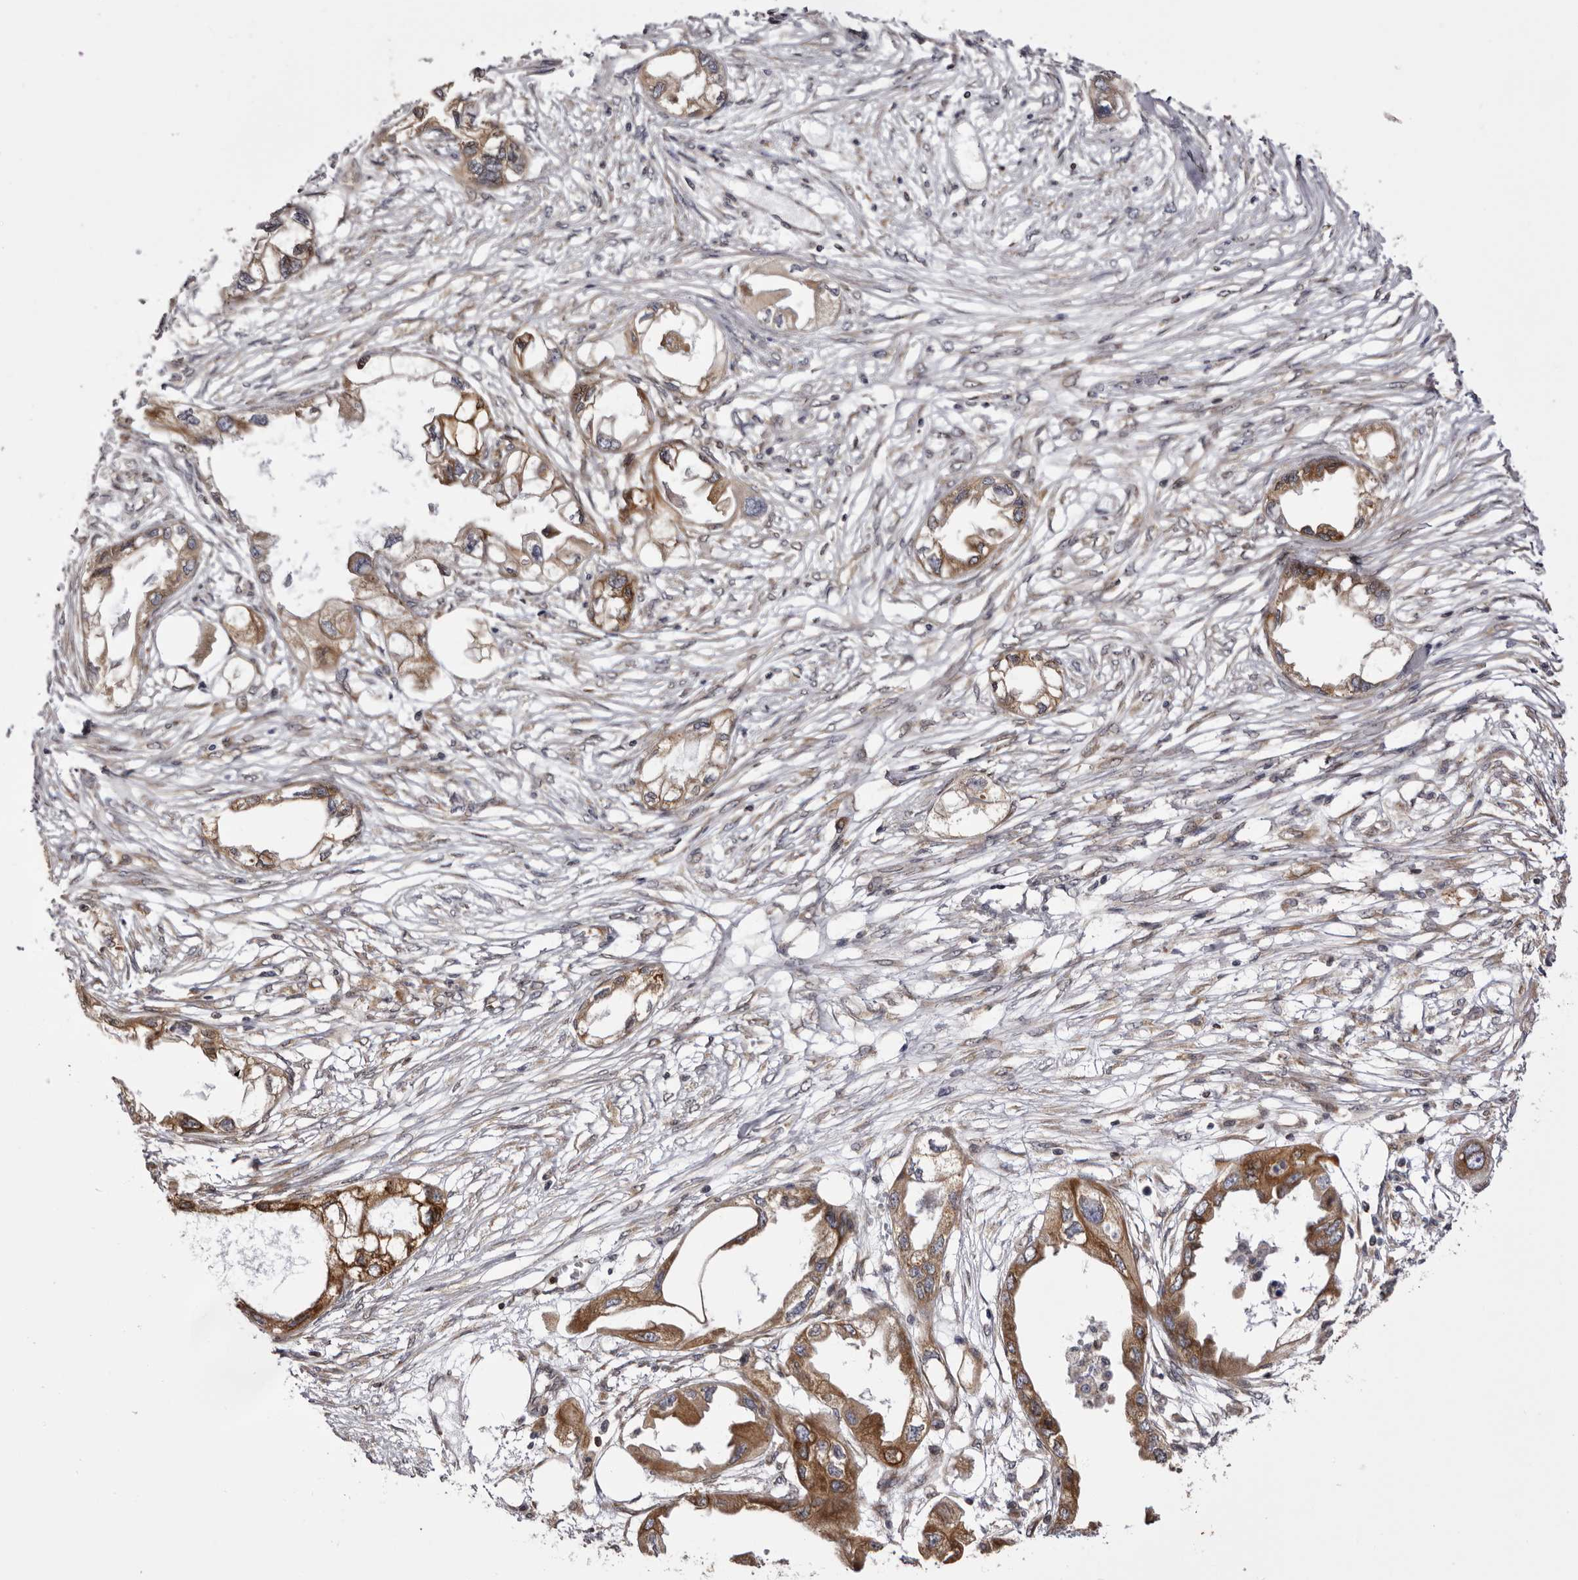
{"staining": {"intensity": "moderate", "quantity": ">75%", "location": "cytoplasmic/membranous"}, "tissue": "endometrial cancer", "cell_type": "Tumor cells", "image_type": "cancer", "snomed": [{"axis": "morphology", "description": "Adenocarcinoma, NOS"}, {"axis": "morphology", "description": "Adenocarcinoma, metastatic, NOS"}, {"axis": "topography", "description": "Adipose tissue"}, {"axis": "topography", "description": "Endometrium"}], "caption": "IHC (DAB (3,3'-diaminobenzidine)) staining of human endometrial metastatic adenocarcinoma exhibits moderate cytoplasmic/membranous protein expression in about >75% of tumor cells.", "gene": "C4orf3", "patient": {"sex": "female", "age": 67}}